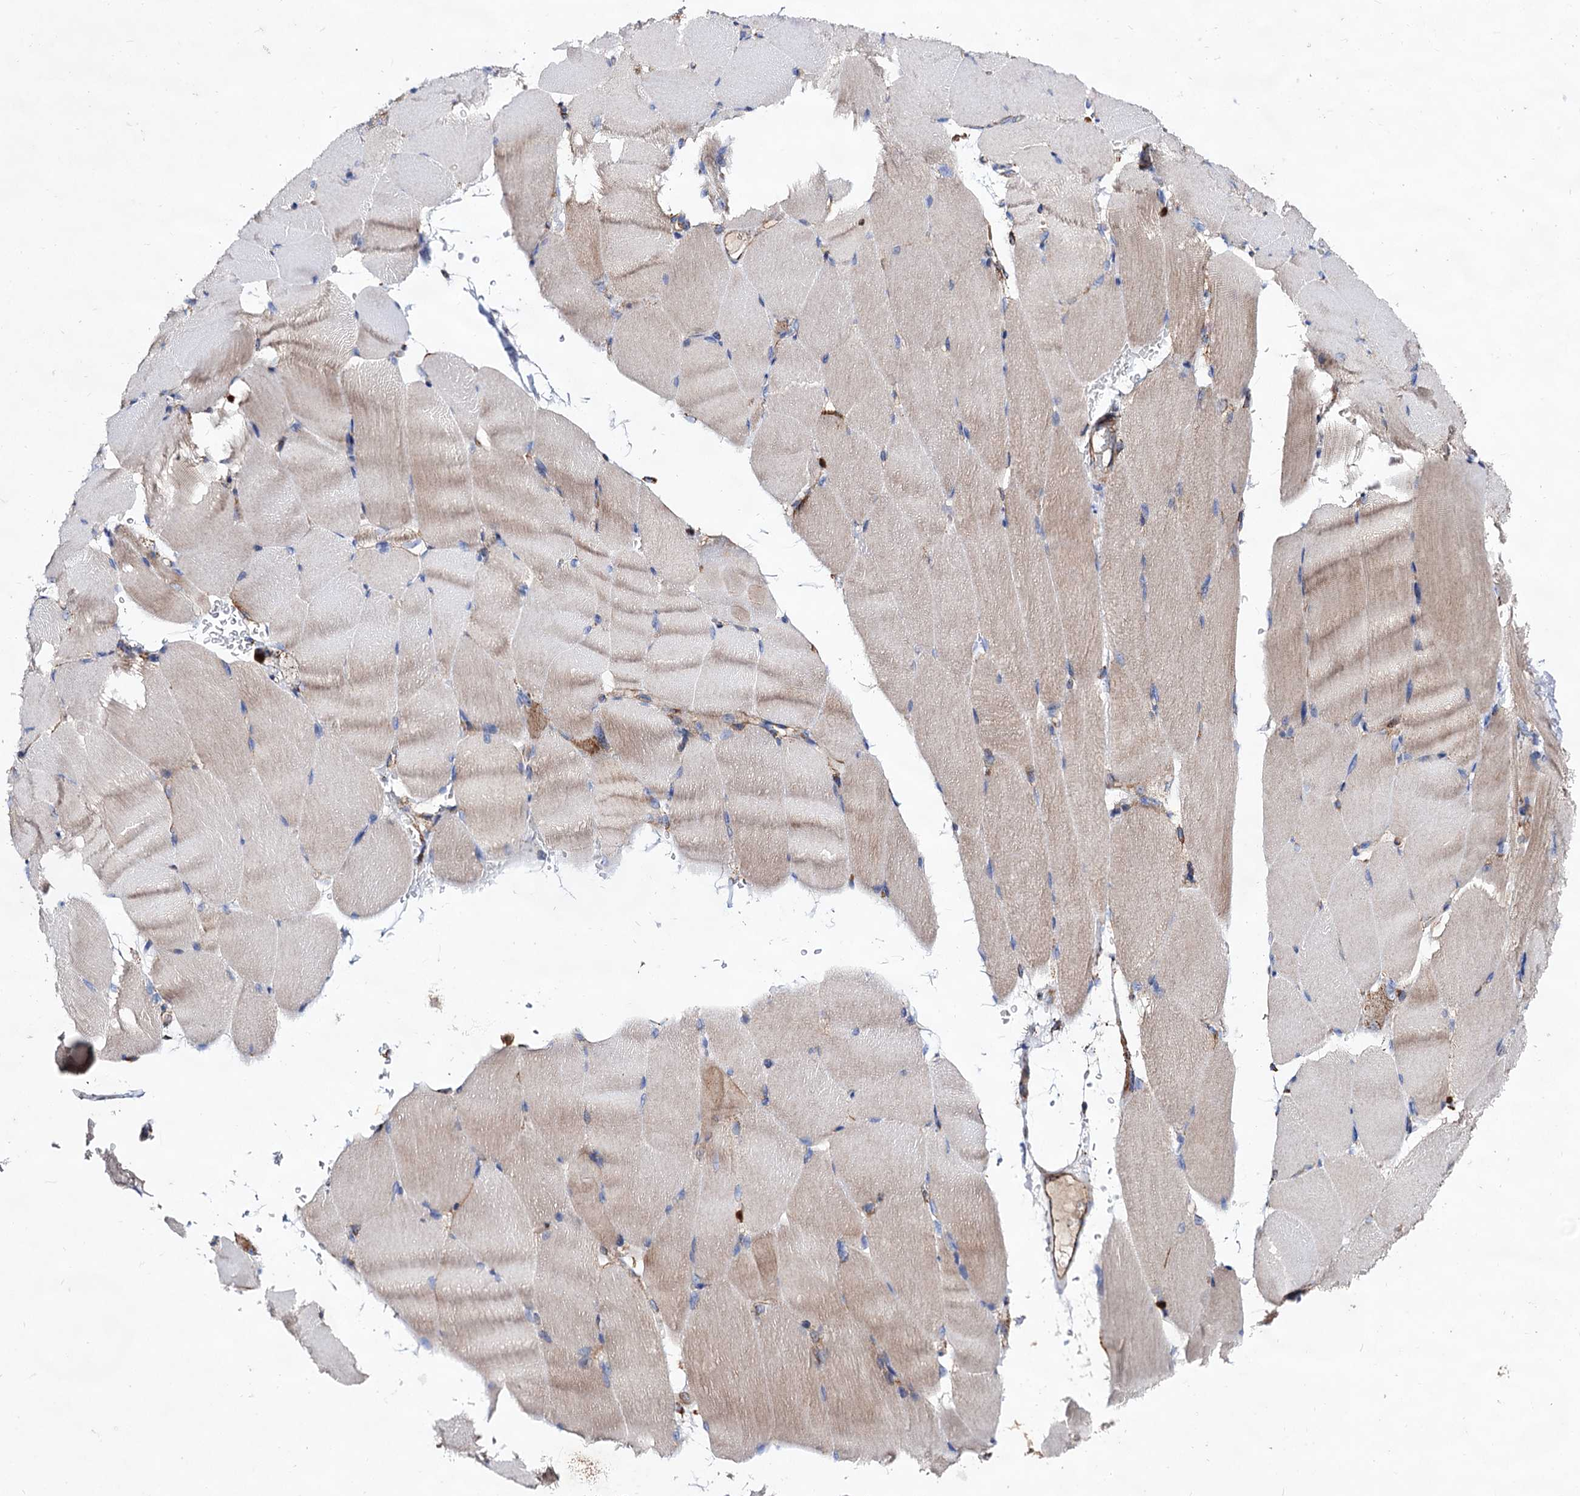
{"staining": {"intensity": "weak", "quantity": "25%-75%", "location": "cytoplasmic/membranous"}, "tissue": "skeletal muscle", "cell_type": "Myocytes", "image_type": "normal", "snomed": [{"axis": "morphology", "description": "Normal tissue, NOS"}, {"axis": "topography", "description": "Skeletal muscle"}, {"axis": "topography", "description": "Parathyroid gland"}], "caption": "DAB immunohistochemical staining of unremarkable human skeletal muscle exhibits weak cytoplasmic/membranous protein expression in about 25%-75% of myocytes.", "gene": "ACAD9", "patient": {"sex": "female", "age": 37}}